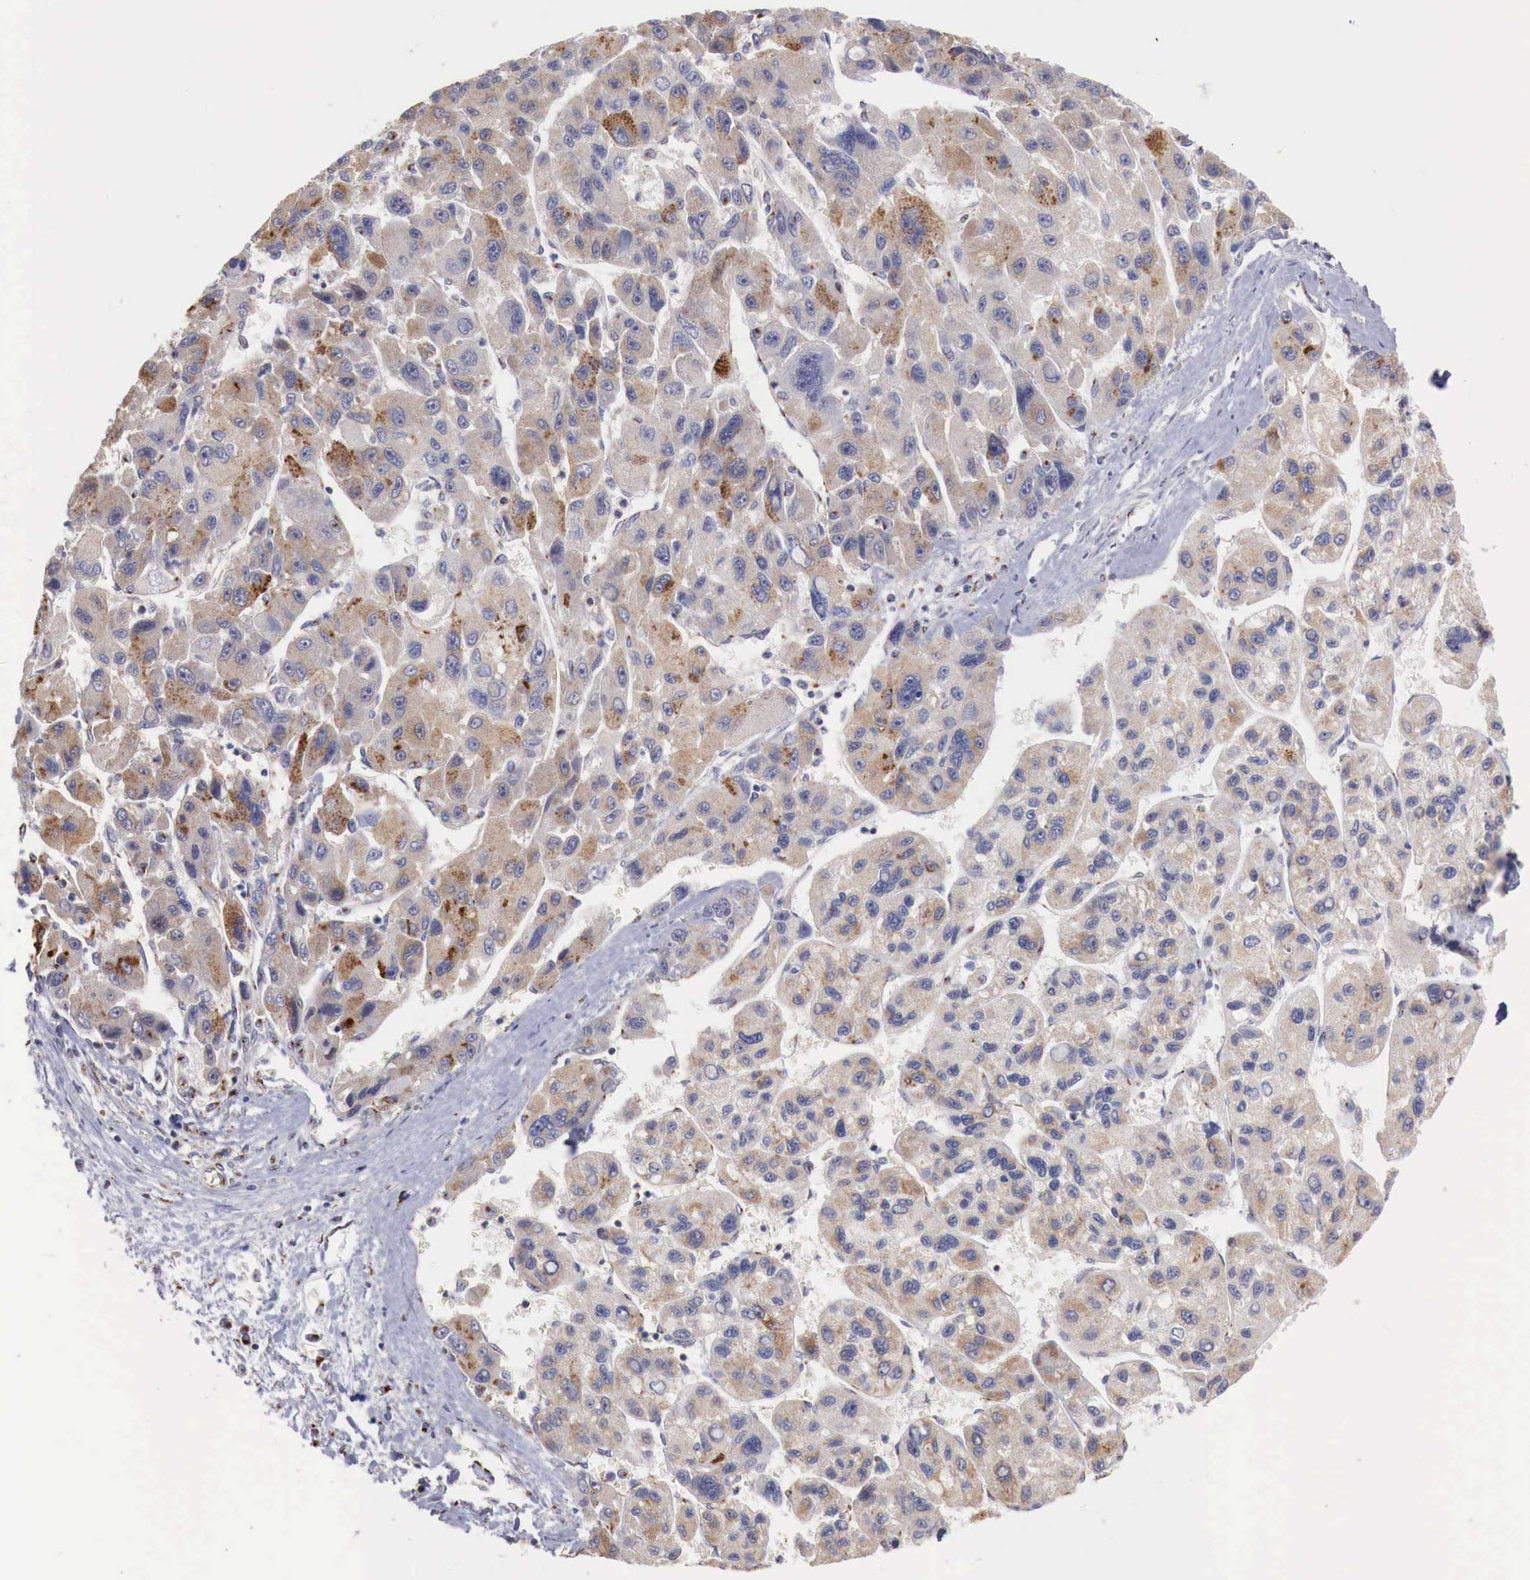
{"staining": {"intensity": "moderate", "quantity": "25%-75%", "location": "cytoplasmic/membranous"}, "tissue": "liver cancer", "cell_type": "Tumor cells", "image_type": "cancer", "snomed": [{"axis": "morphology", "description": "Carcinoma, Hepatocellular, NOS"}, {"axis": "topography", "description": "Liver"}], "caption": "A micrograph showing moderate cytoplasmic/membranous positivity in about 25%-75% of tumor cells in liver cancer (hepatocellular carcinoma), as visualized by brown immunohistochemical staining.", "gene": "SYAP1", "patient": {"sex": "male", "age": 64}}